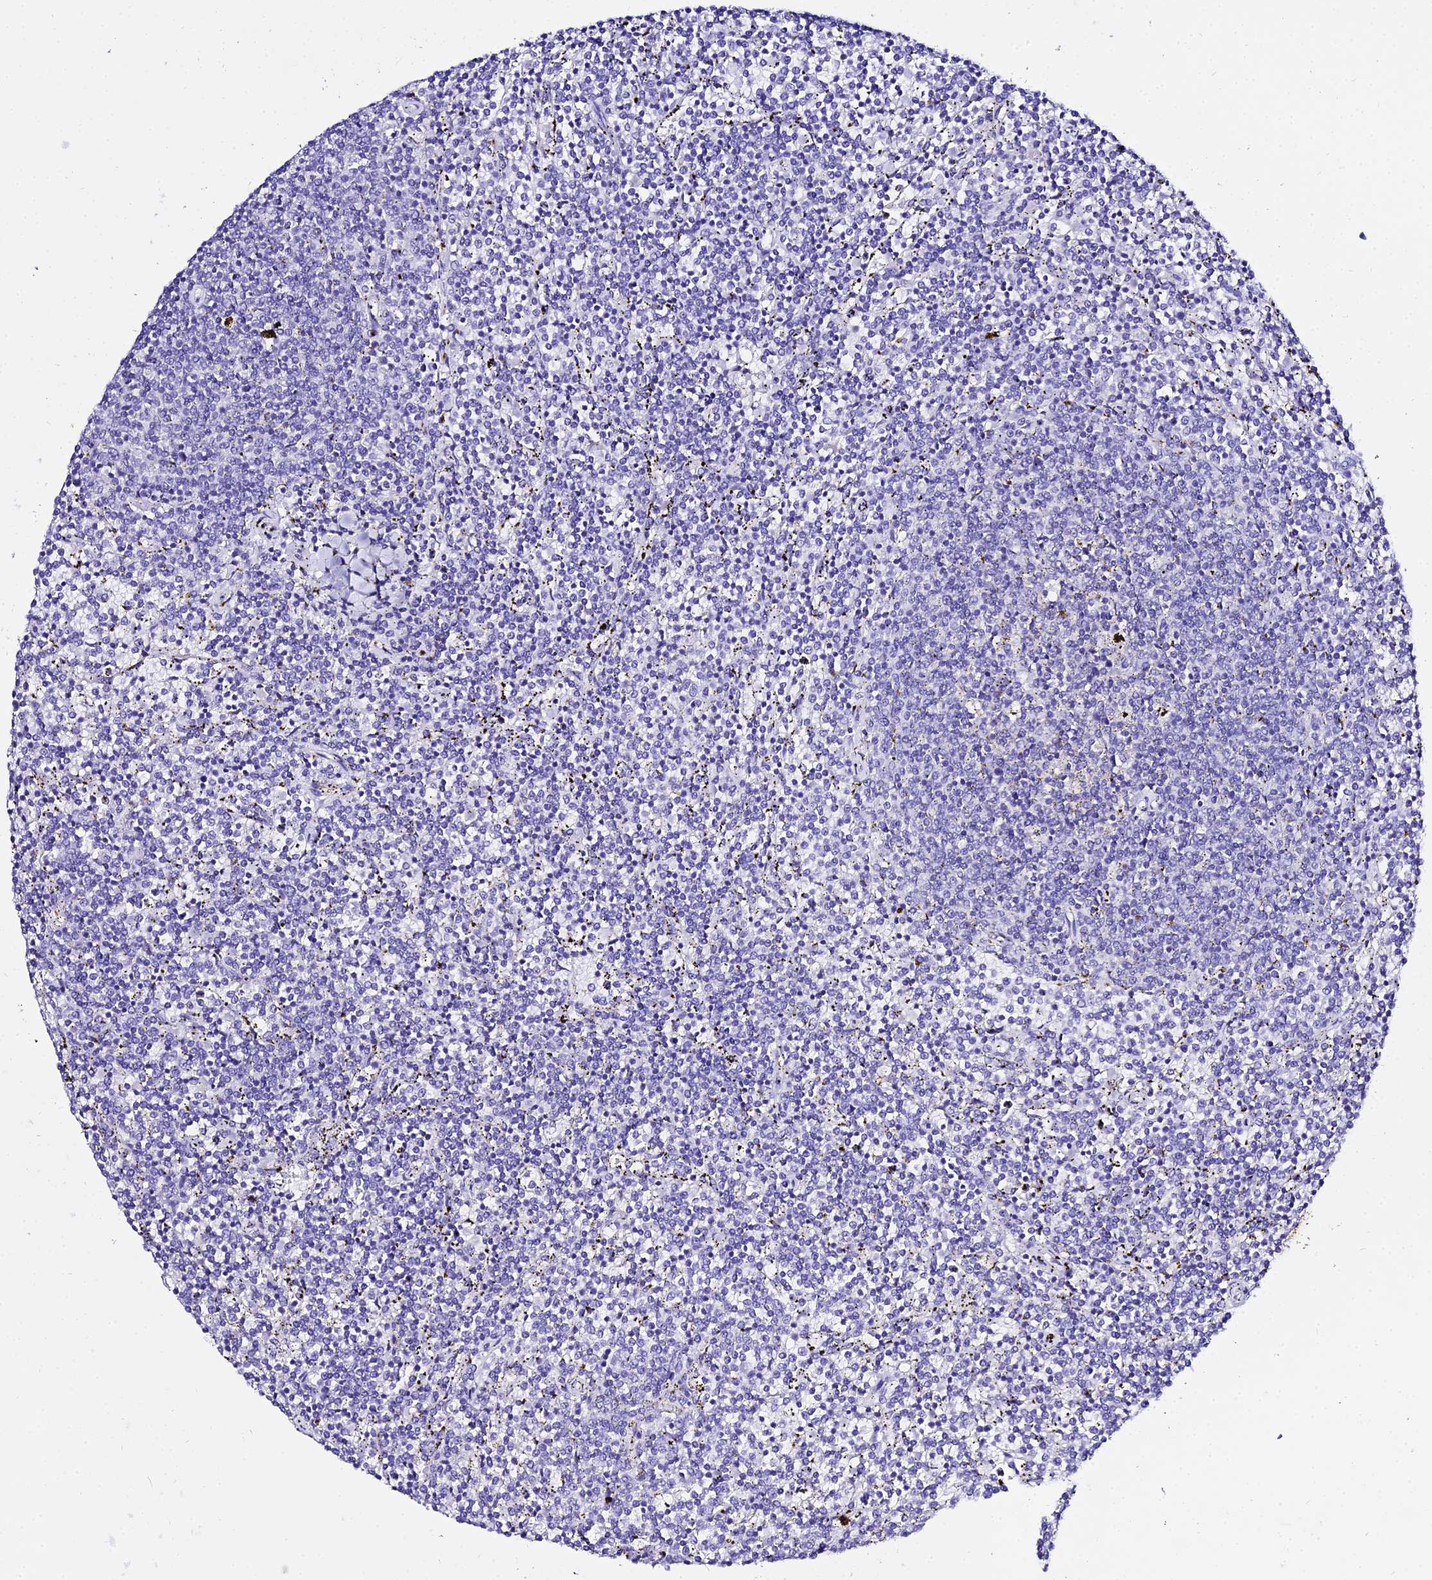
{"staining": {"intensity": "negative", "quantity": "none", "location": "none"}, "tissue": "lymphoma", "cell_type": "Tumor cells", "image_type": "cancer", "snomed": [{"axis": "morphology", "description": "Malignant lymphoma, non-Hodgkin's type, Low grade"}, {"axis": "topography", "description": "Spleen"}], "caption": "This is a micrograph of IHC staining of malignant lymphoma, non-Hodgkin's type (low-grade), which shows no staining in tumor cells. (IHC, brightfield microscopy, high magnification).", "gene": "TUBA3D", "patient": {"sex": "female", "age": 50}}